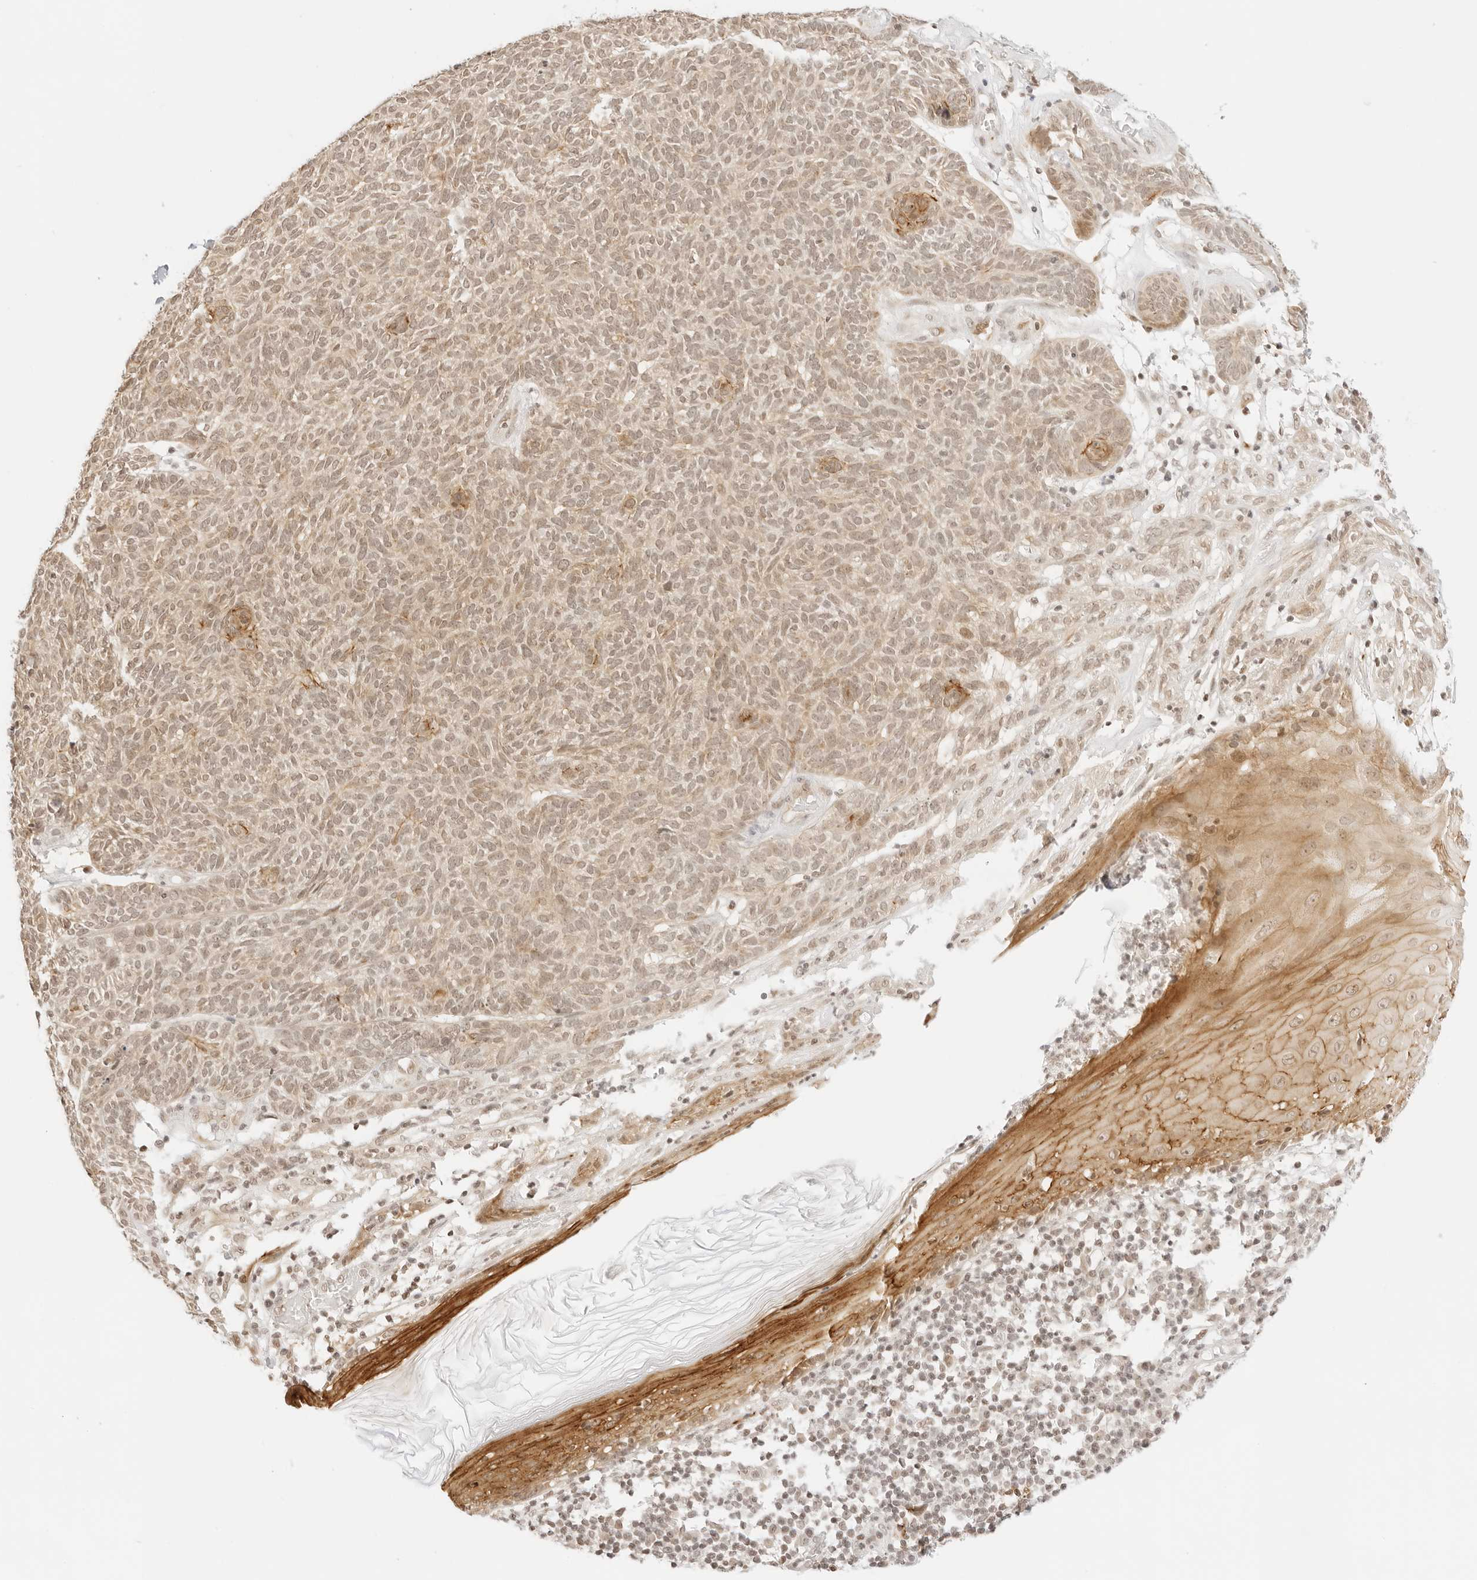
{"staining": {"intensity": "weak", "quantity": ">75%", "location": "cytoplasmic/membranous,nuclear"}, "tissue": "skin cancer", "cell_type": "Tumor cells", "image_type": "cancer", "snomed": [{"axis": "morphology", "description": "Squamous cell carcinoma, NOS"}, {"axis": "topography", "description": "Skin"}], "caption": "Immunohistochemical staining of skin cancer (squamous cell carcinoma) exhibits weak cytoplasmic/membranous and nuclear protein expression in approximately >75% of tumor cells.", "gene": "GNAS", "patient": {"sex": "female", "age": 90}}